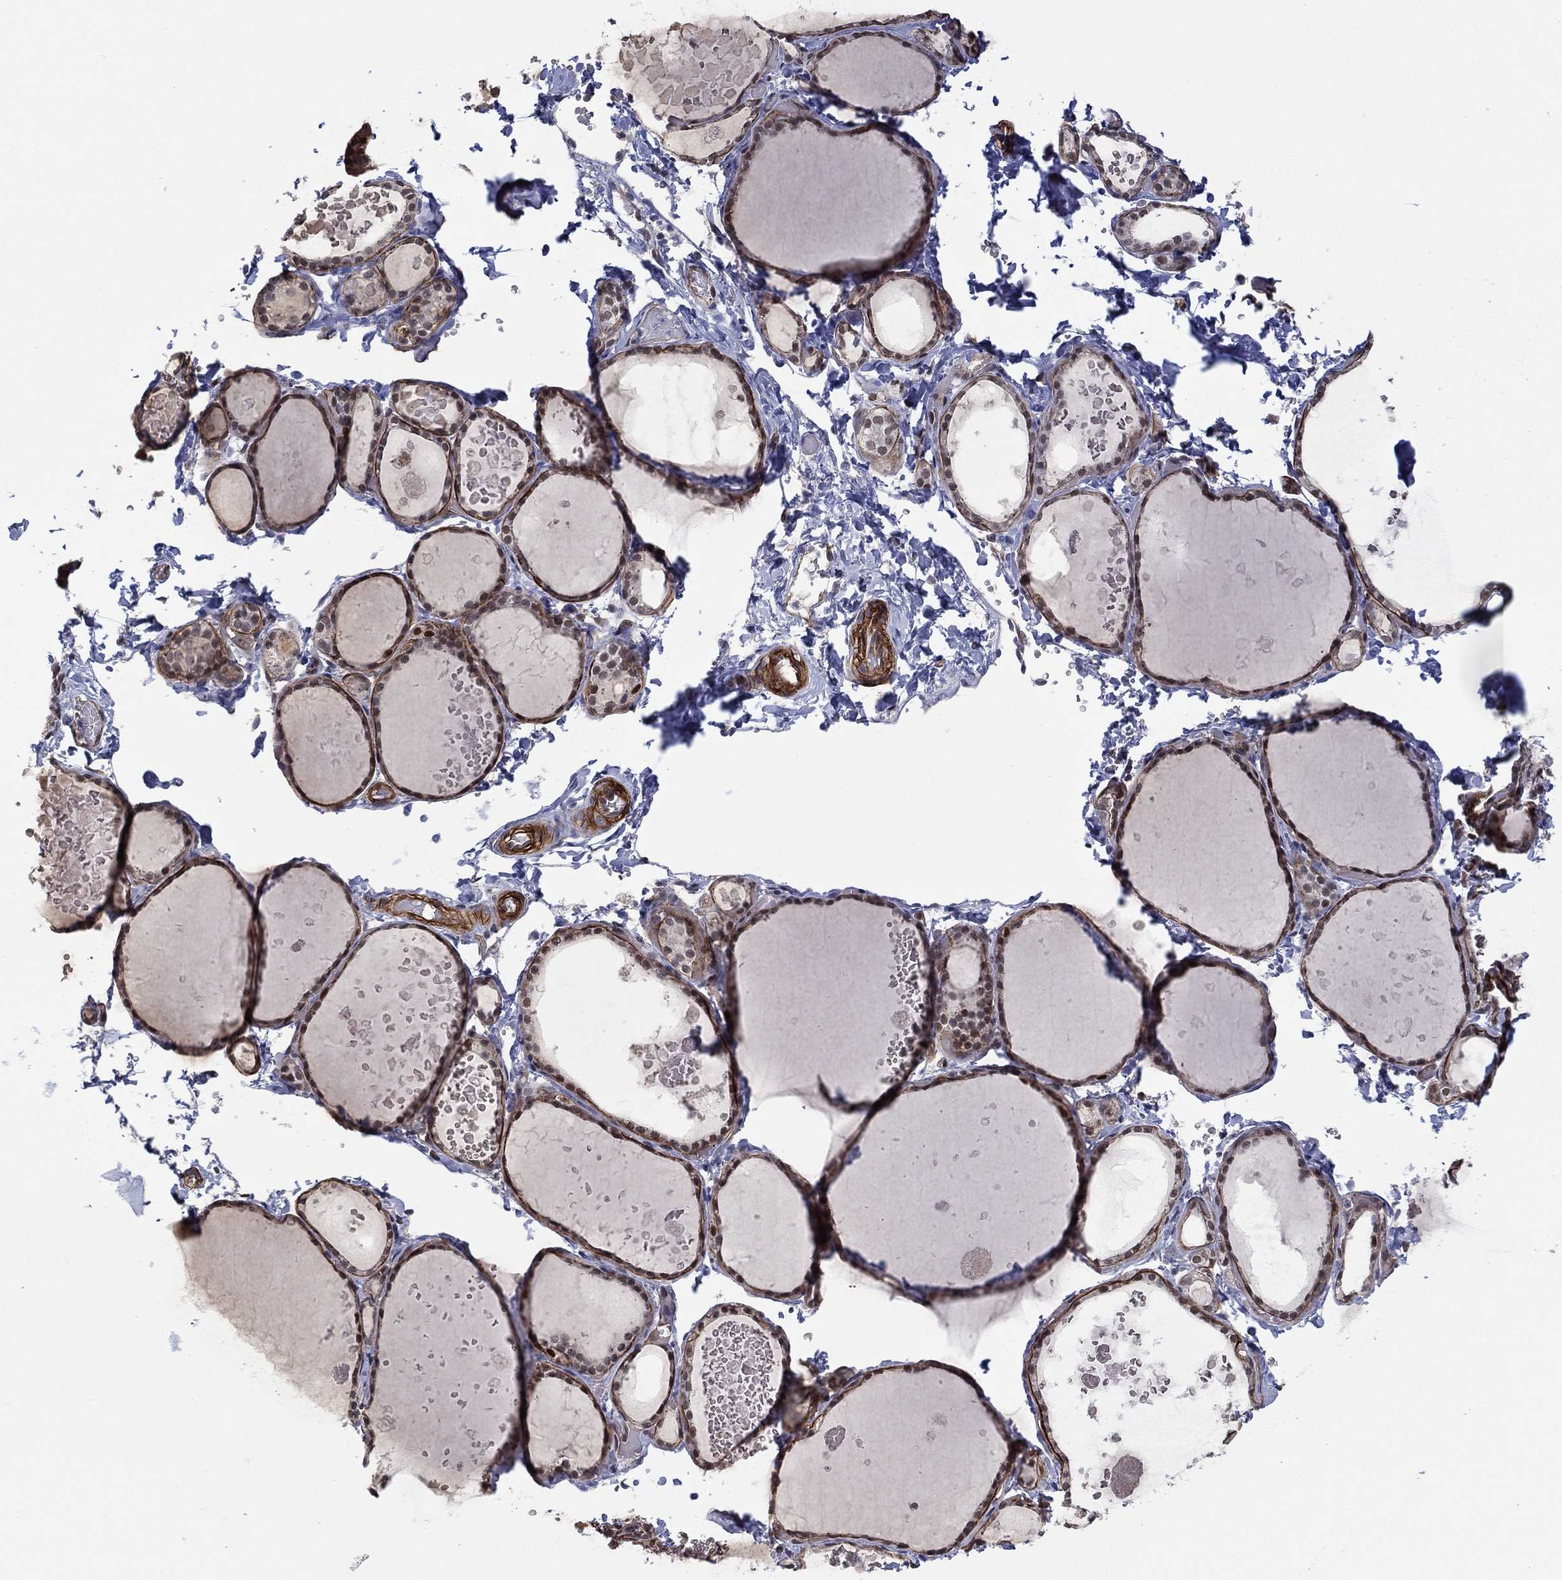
{"staining": {"intensity": "strong", "quantity": "<25%", "location": "cytoplasmic/membranous"}, "tissue": "thyroid gland", "cell_type": "Glandular cells", "image_type": "normal", "snomed": [{"axis": "morphology", "description": "Normal tissue, NOS"}, {"axis": "topography", "description": "Thyroid gland"}], "caption": "Unremarkable thyroid gland shows strong cytoplasmic/membranous staining in approximately <25% of glandular cells, visualized by immunohistochemistry. (Stains: DAB (3,3'-diaminobenzidine) in brown, nuclei in blue, Microscopy: brightfield microscopy at high magnification).", "gene": "GSE1", "patient": {"sex": "female", "age": 56}}